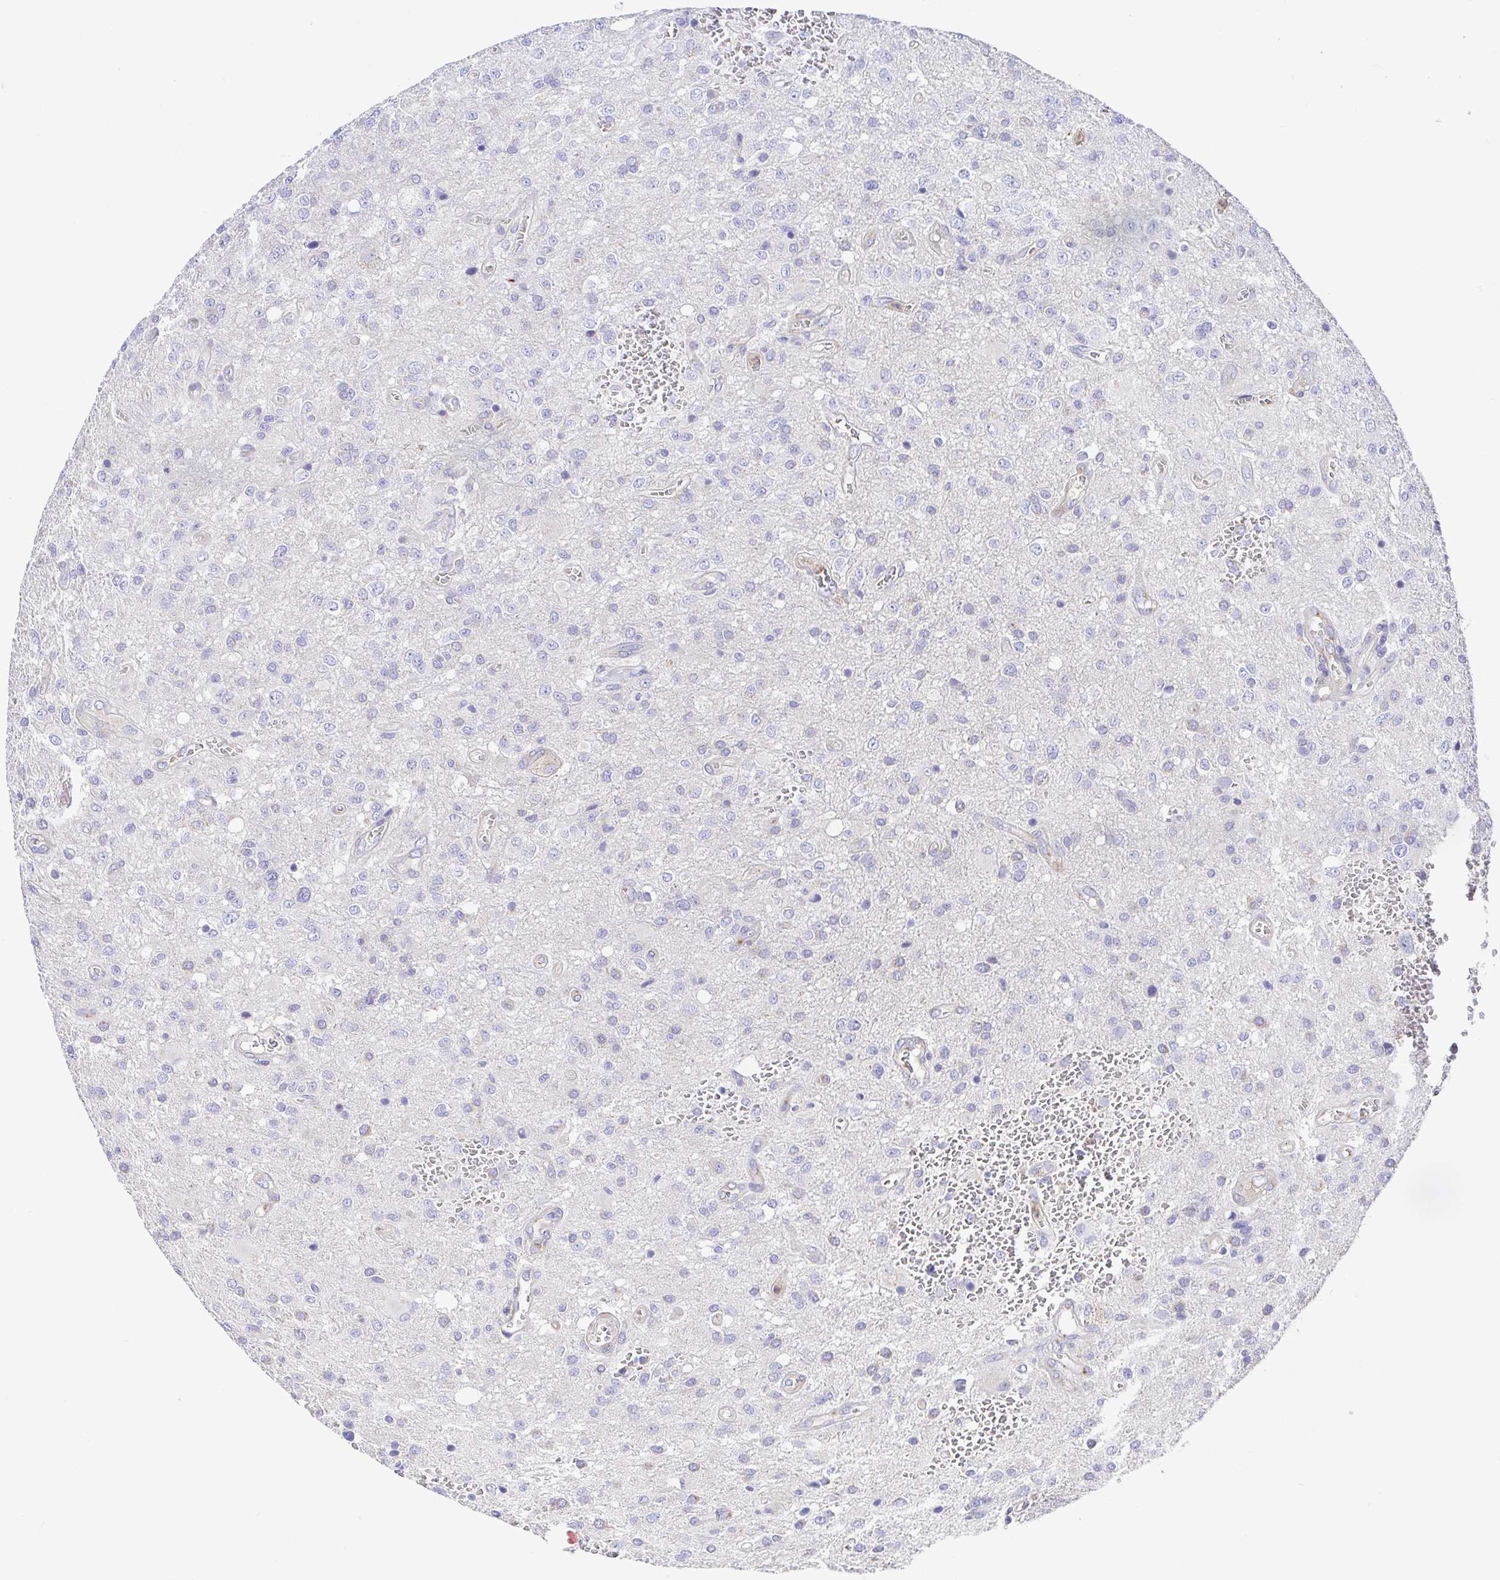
{"staining": {"intensity": "weak", "quantity": "<25%", "location": "cytoplasmic/membranous"}, "tissue": "glioma", "cell_type": "Tumor cells", "image_type": "cancer", "snomed": [{"axis": "morphology", "description": "Glioma, malignant, Low grade"}, {"axis": "topography", "description": "Brain"}], "caption": "Immunohistochemistry (IHC) photomicrograph of human low-grade glioma (malignant) stained for a protein (brown), which reveals no positivity in tumor cells.", "gene": "GOLGA1", "patient": {"sex": "male", "age": 66}}